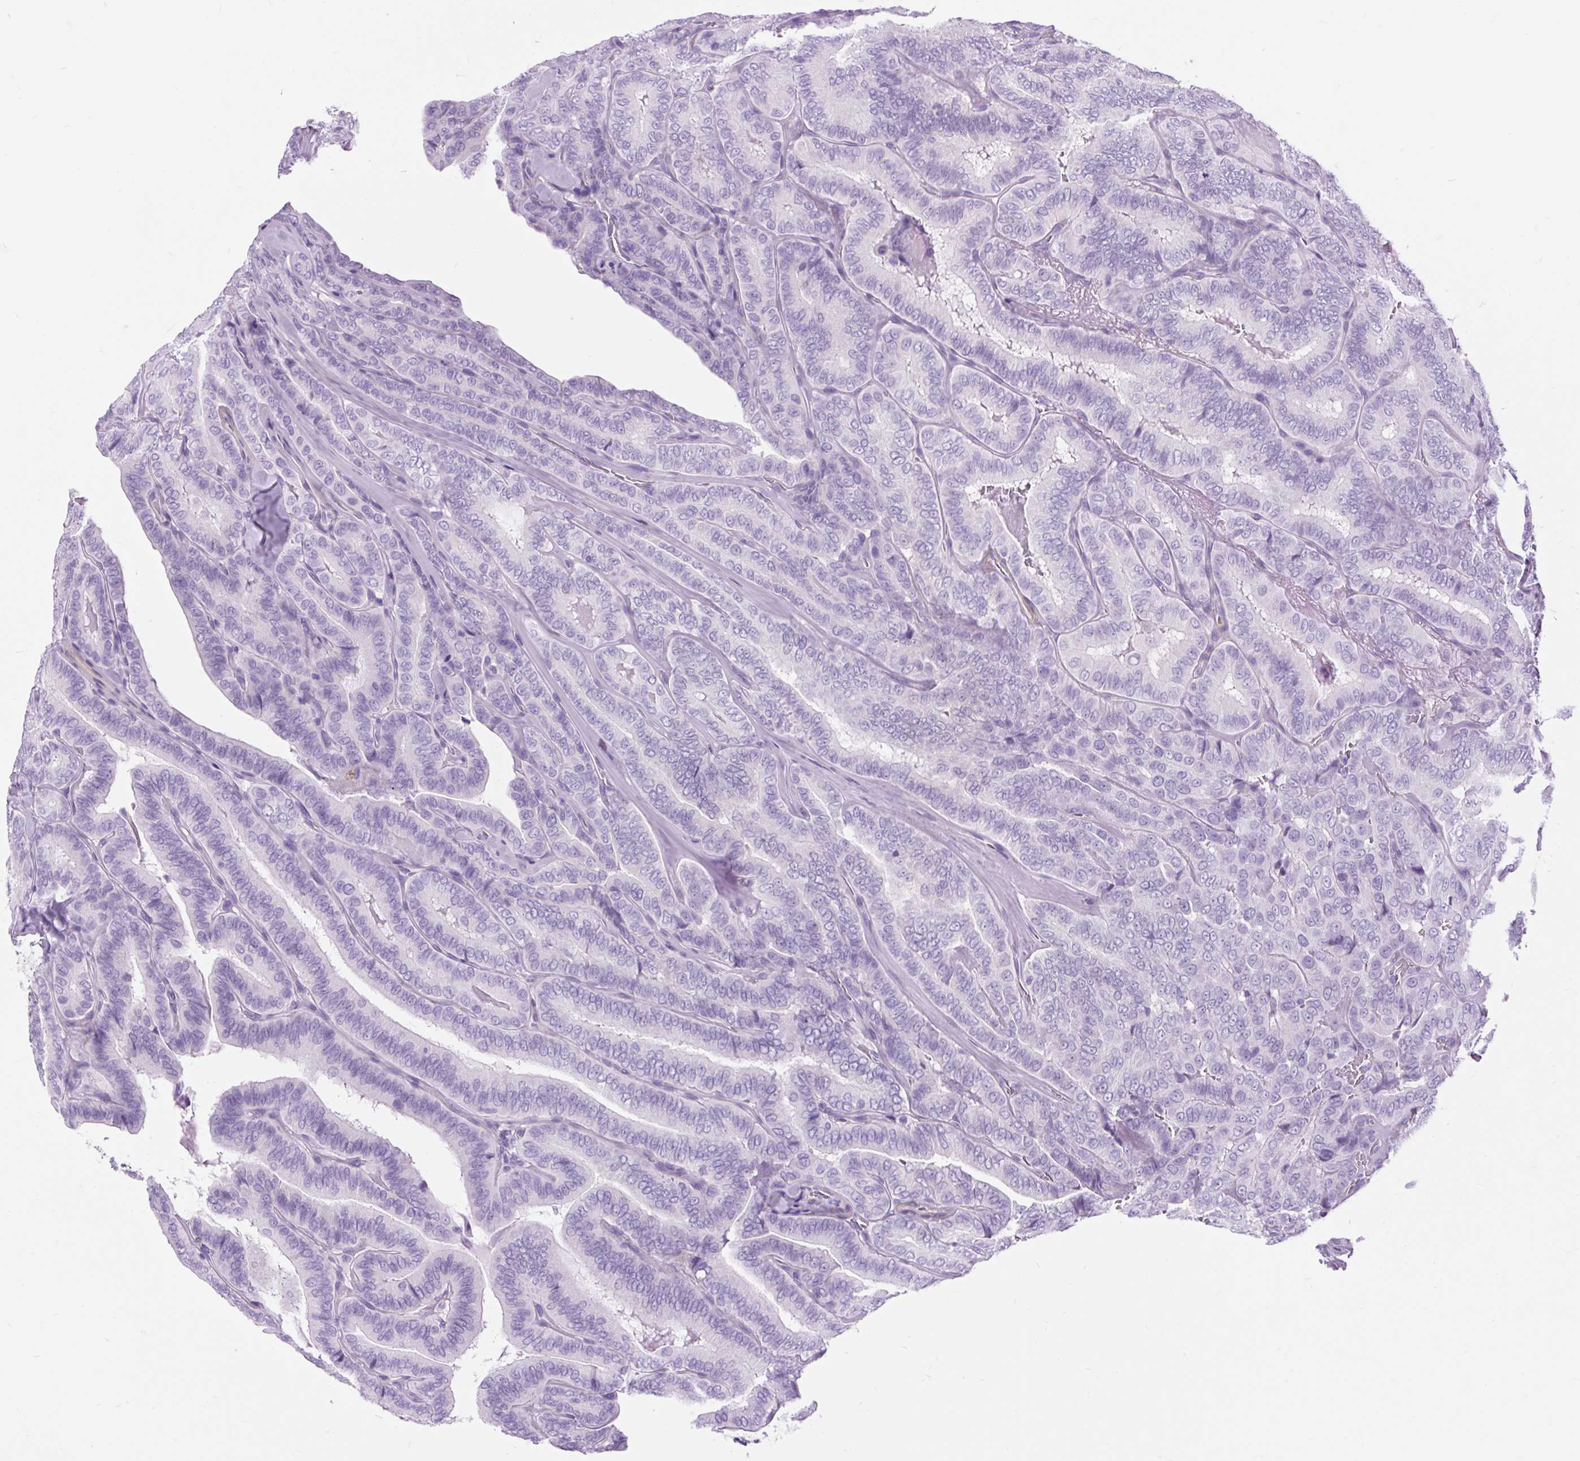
{"staining": {"intensity": "negative", "quantity": "none", "location": "none"}, "tissue": "thyroid cancer", "cell_type": "Tumor cells", "image_type": "cancer", "snomed": [{"axis": "morphology", "description": "Papillary adenocarcinoma, NOS"}, {"axis": "topography", "description": "Thyroid gland"}], "caption": "Immunohistochemistry (IHC) image of thyroid papillary adenocarcinoma stained for a protein (brown), which reveals no expression in tumor cells.", "gene": "DPP6", "patient": {"sex": "male", "age": 61}}